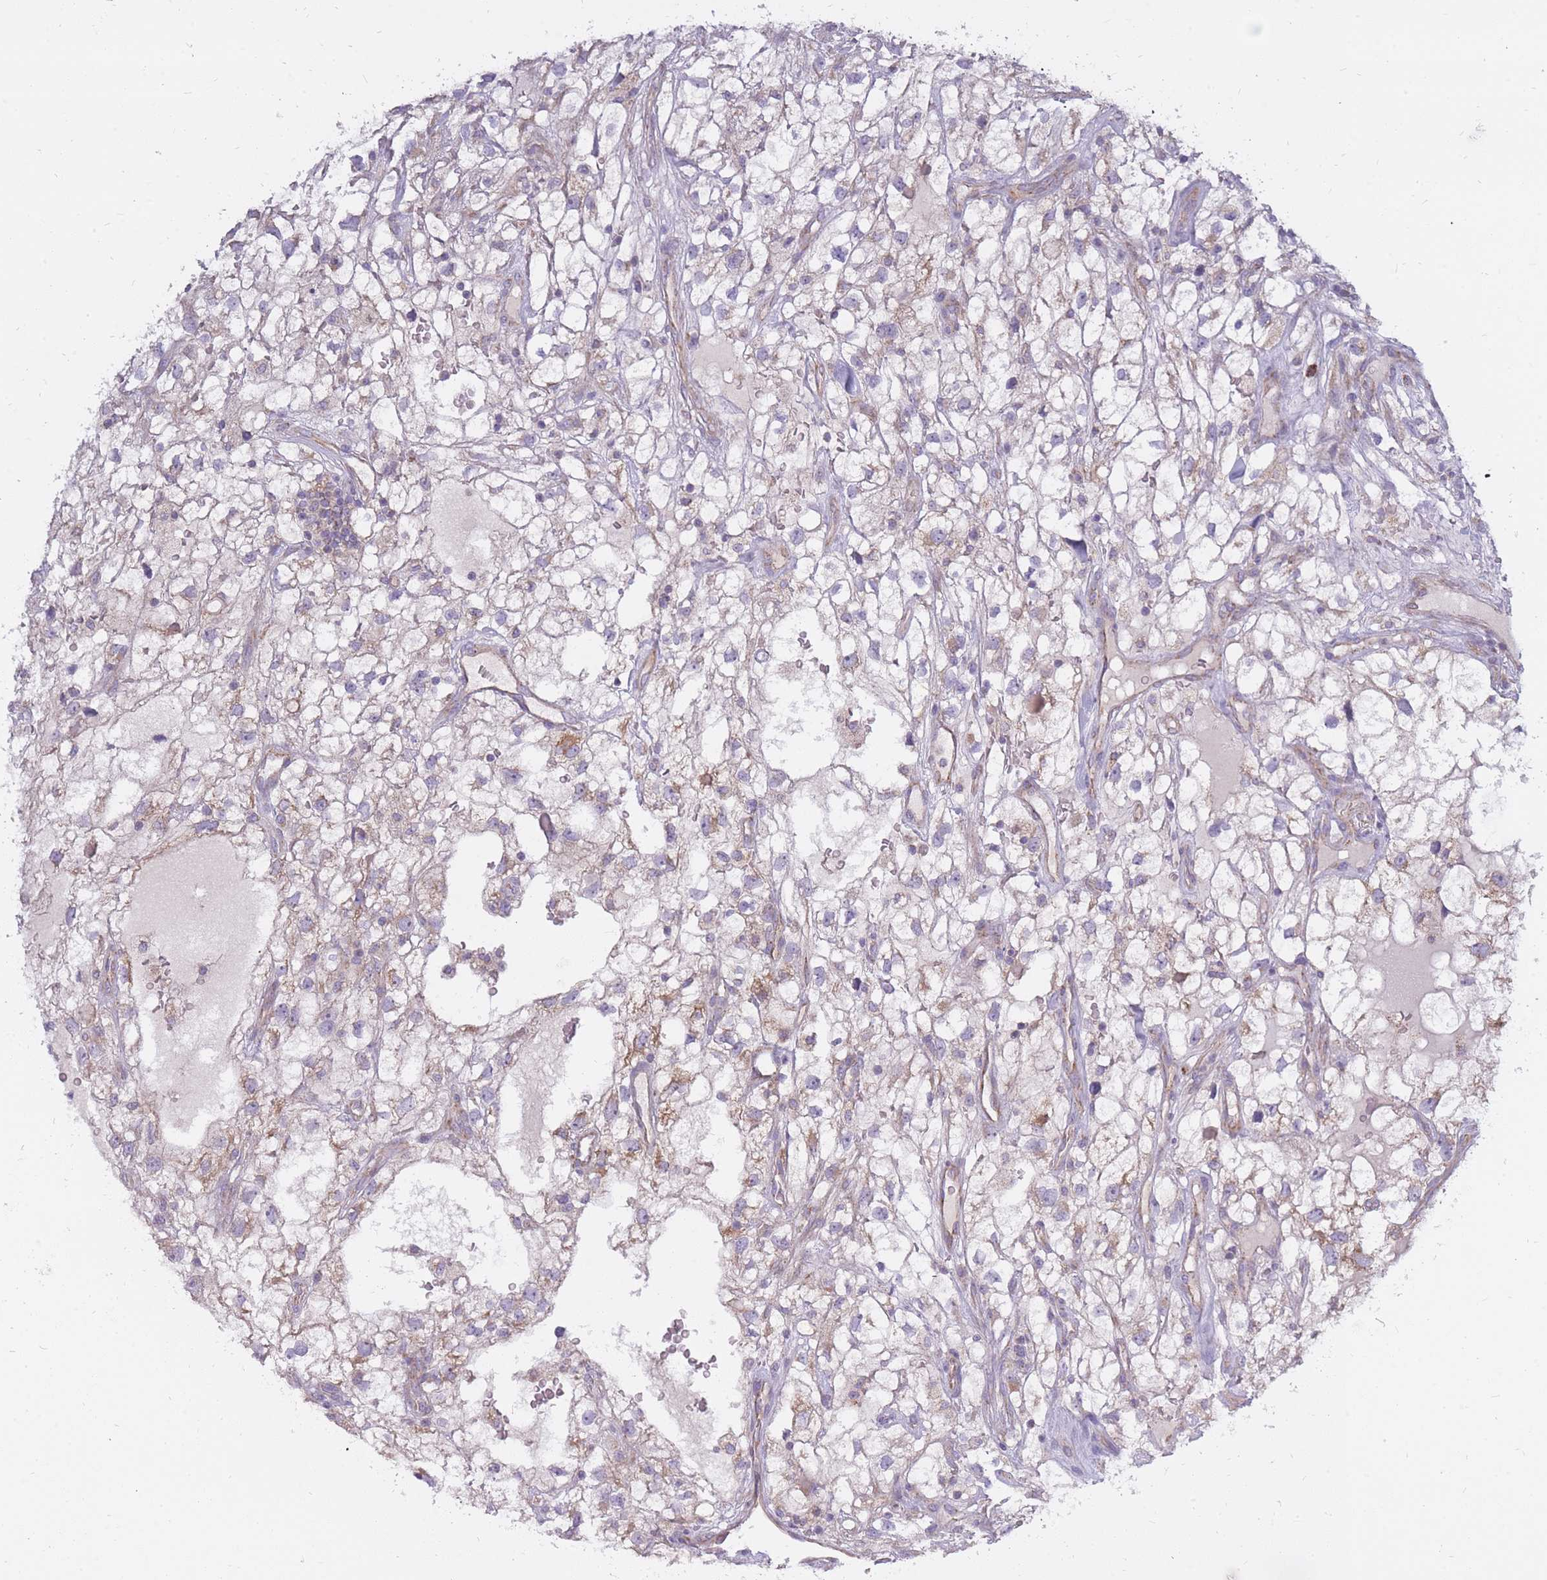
{"staining": {"intensity": "moderate", "quantity": "<25%", "location": "cytoplasmic/membranous"}, "tissue": "renal cancer", "cell_type": "Tumor cells", "image_type": "cancer", "snomed": [{"axis": "morphology", "description": "Adenocarcinoma, NOS"}, {"axis": "topography", "description": "Kidney"}], "caption": "Immunohistochemical staining of renal cancer displays low levels of moderate cytoplasmic/membranous staining in approximately <25% of tumor cells.", "gene": "ALKBH4", "patient": {"sex": "male", "age": 59}}